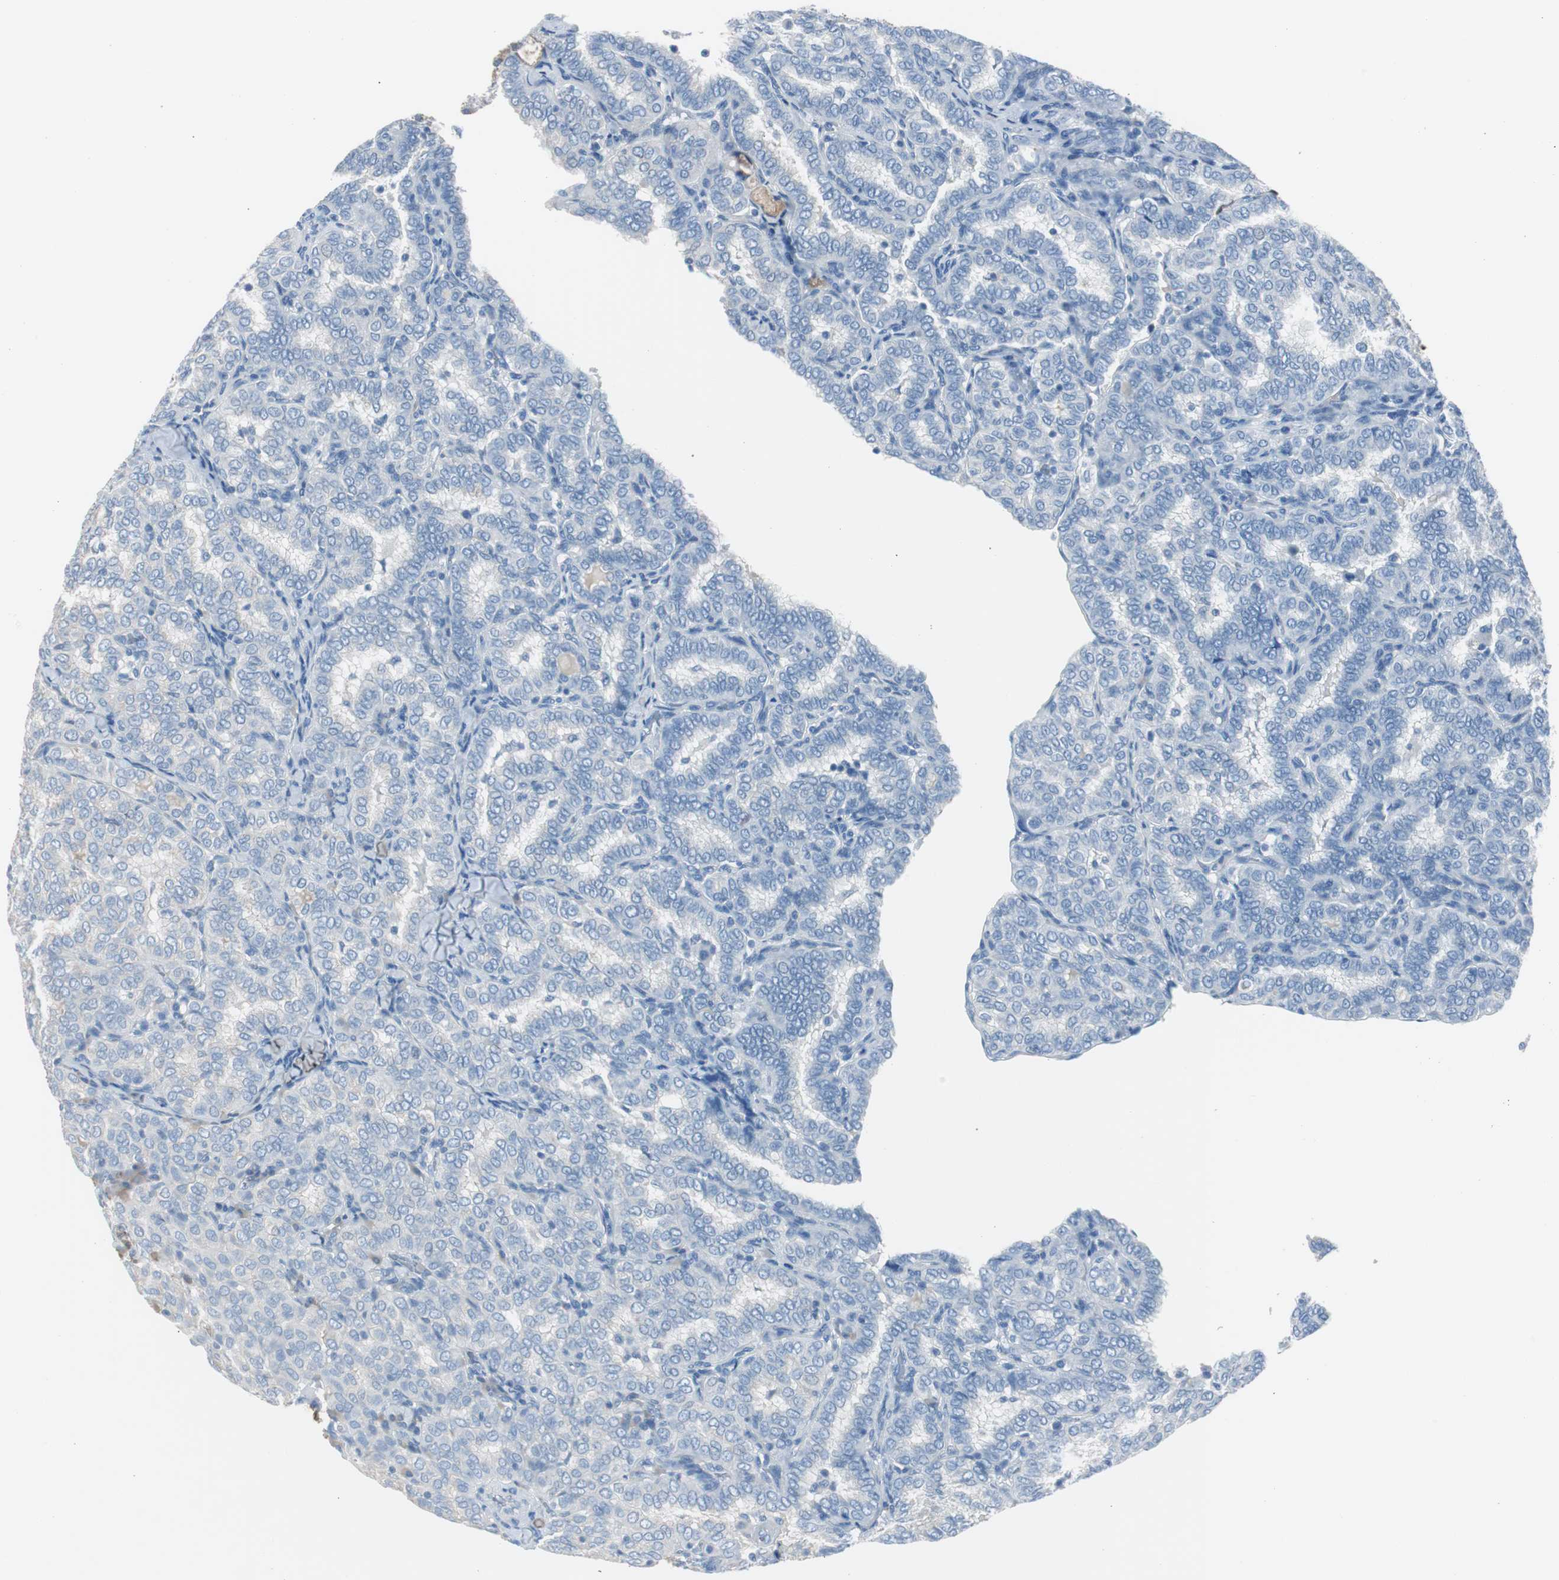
{"staining": {"intensity": "negative", "quantity": "none", "location": "none"}, "tissue": "thyroid cancer", "cell_type": "Tumor cells", "image_type": "cancer", "snomed": [{"axis": "morphology", "description": "Papillary adenocarcinoma, NOS"}, {"axis": "topography", "description": "Thyroid gland"}], "caption": "Immunohistochemical staining of human thyroid cancer (papillary adenocarcinoma) exhibits no significant positivity in tumor cells.", "gene": "SERPINF1", "patient": {"sex": "female", "age": 30}}